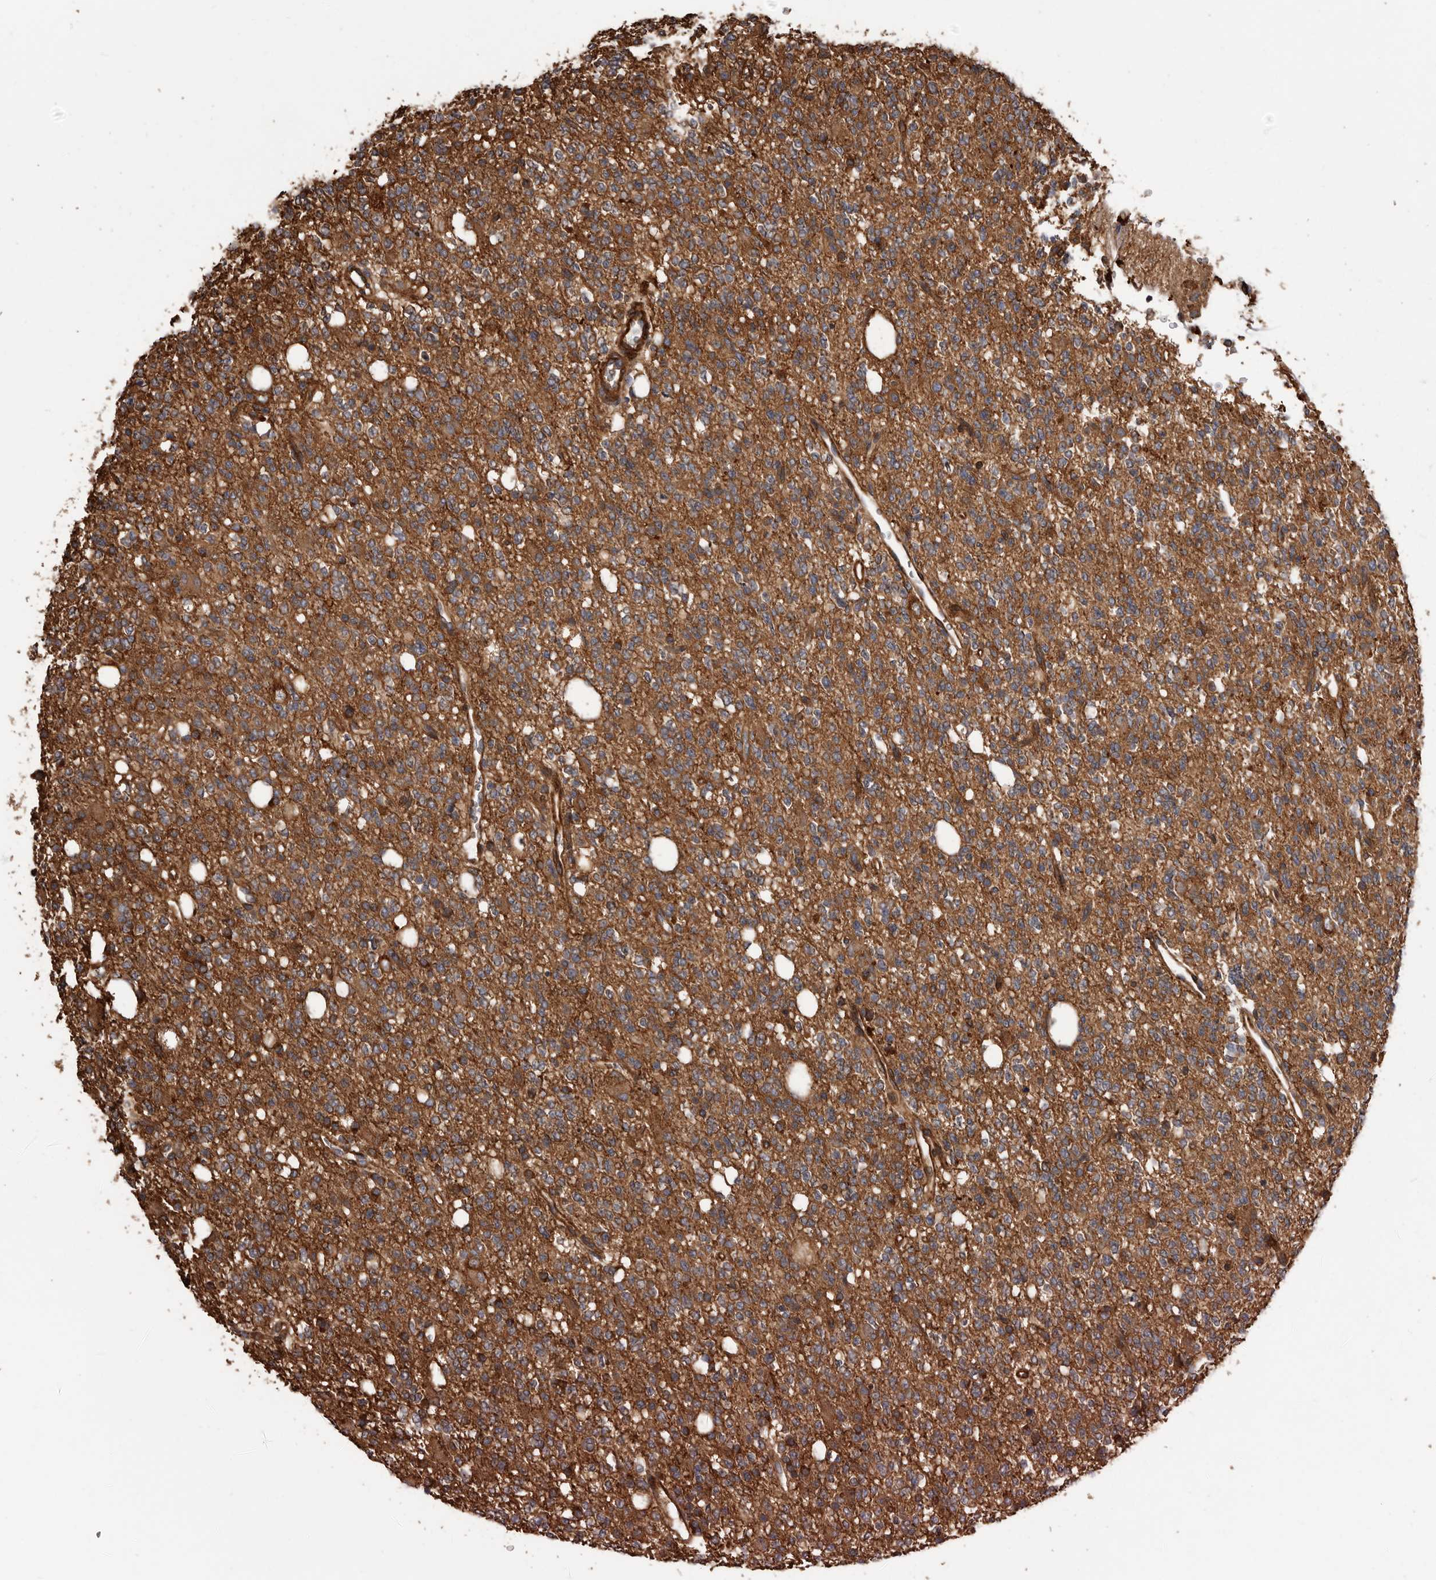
{"staining": {"intensity": "moderate", "quantity": ">75%", "location": "cytoplasmic/membranous"}, "tissue": "glioma", "cell_type": "Tumor cells", "image_type": "cancer", "snomed": [{"axis": "morphology", "description": "Glioma, malignant, High grade"}, {"axis": "topography", "description": "Brain"}], "caption": "Moderate cytoplasmic/membranous protein expression is seen in about >75% of tumor cells in glioma. Nuclei are stained in blue.", "gene": "ARHGEF5", "patient": {"sex": "female", "age": 62}}